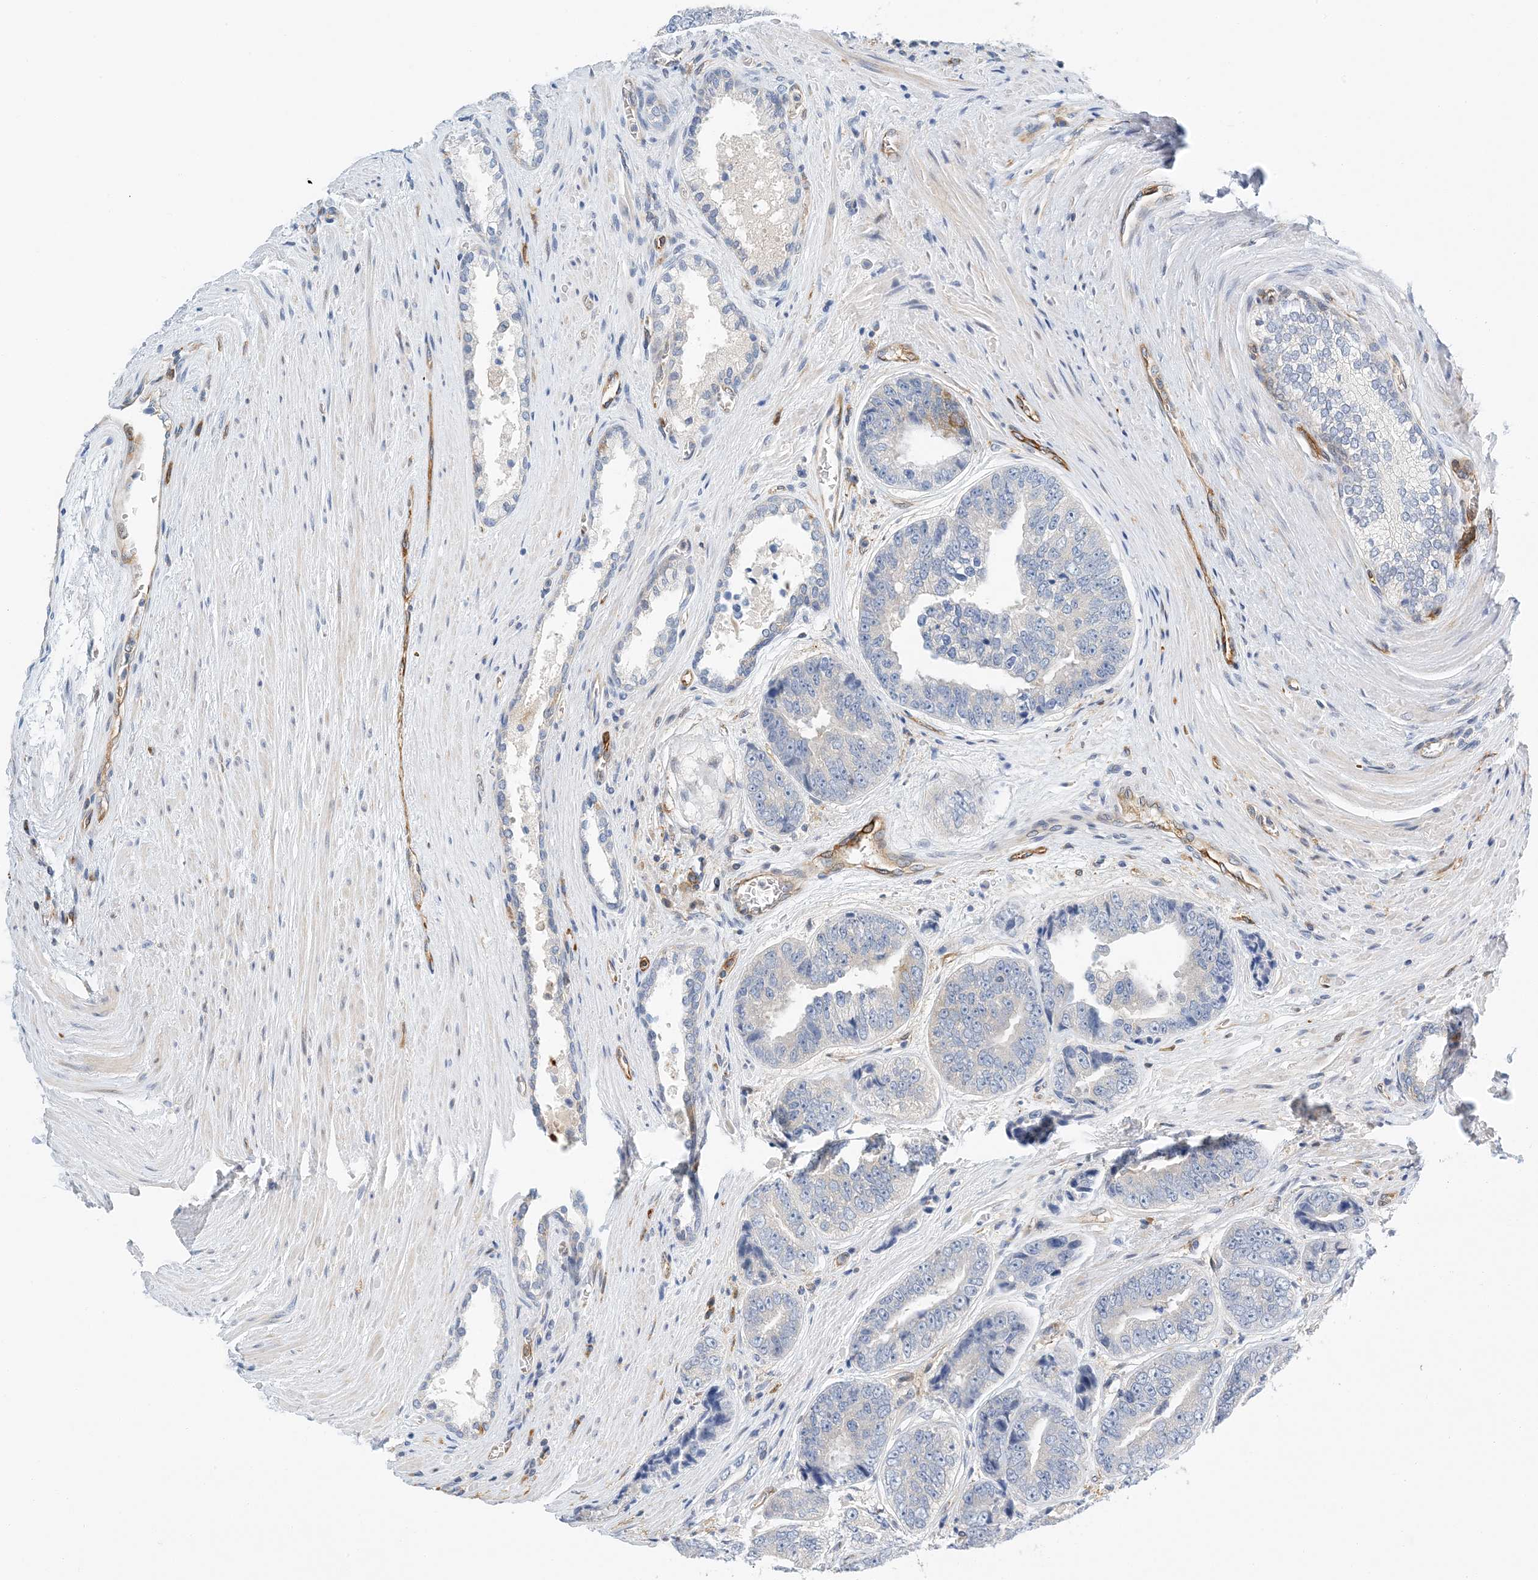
{"staining": {"intensity": "negative", "quantity": "none", "location": "none"}, "tissue": "prostate cancer", "cell_type": "Tumor cells", "image_type": "cancer", "snomed": [{"axis": "morphology", "description": "Adenocarcinoma, High grade"}, {"axis": "topography", "description": "Prostate"}], "caption": "An image of prostate cancer stained for a protein shows no brown staining in tumor cells.", "gene": "PCDHA2", "patient": {"sex": "male", "age": 61}}